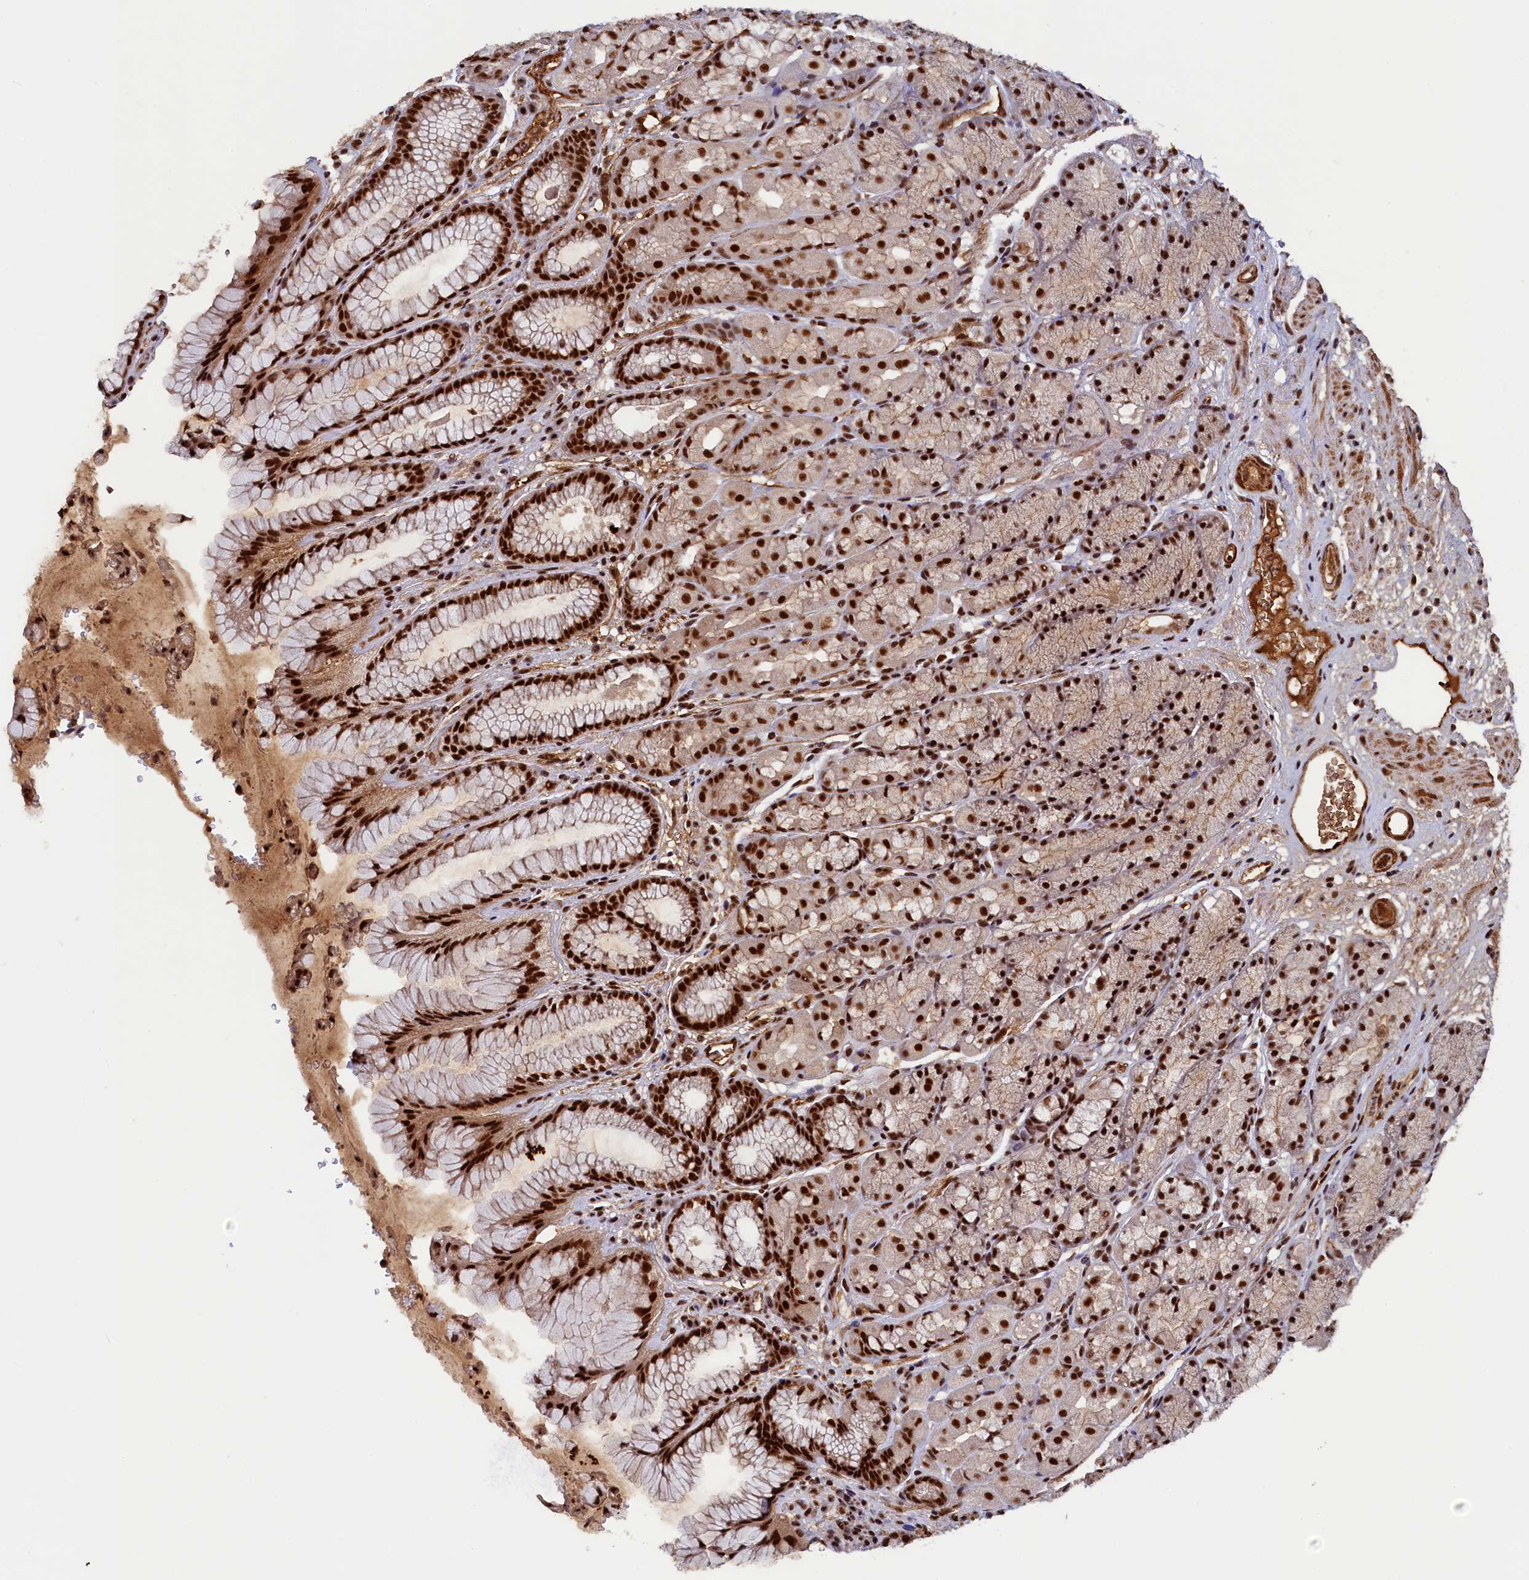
{"staining": {"intensity": "strong", "quantity": ">75%", "location": "nuclear"}, "tissue": "stomach", "cell_type": "Glandular cells", "image_type": "normal", "snomed": [{"axis": "morphology", "description": "Normal tissue, NOS"}, {"axis": "topography", "description": "Stomach"}], "caption": "Immunohistochemical staining of normal stomach exhibits high levels of strong nuclear staining in about >75% of glandular cells.", "gene": "ZC3H18", "patient": {"sex": "male", "age": 63}}